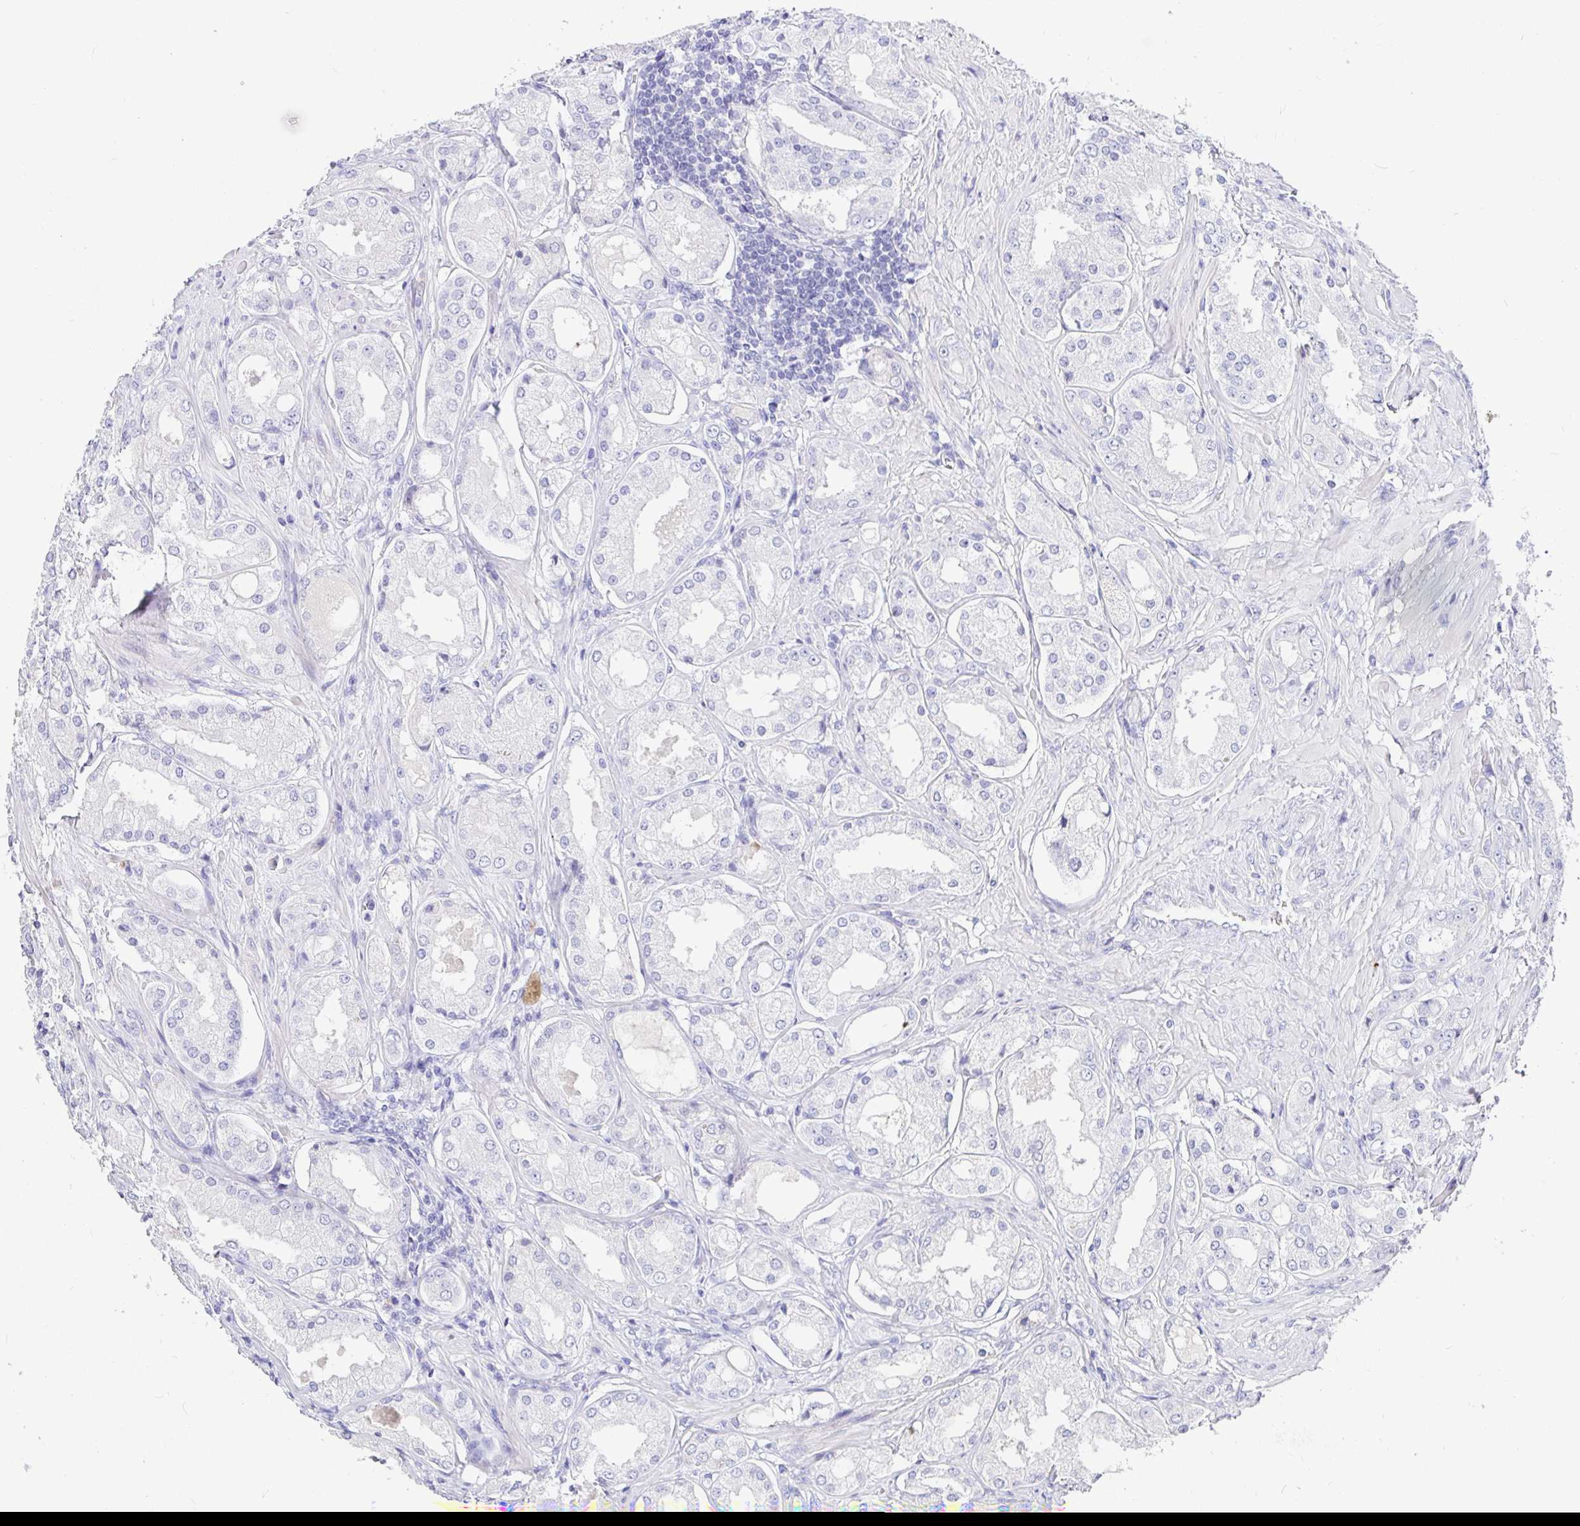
{"staining": {"intensity": "negative", "quantity": "none", "location": "none"}, "tissue": "prostate cancer", "cell_type": "Tumor cells", "image_type": "cancer", "snomed": [{"axis": "morphology", "description": "Adenocarcinoma, Low grade"}, {"axis": "topography", "description": "Prostate"}], "caption": "Immunohistochemistry micrograph of neoplastic tissue: prostate cancer stained with DAB (3,3'-diaminobenzidine) exhibits no significant protein staining in tumor cells.", "gene": "TPTE", "patient": {"sex": "male", "age": 68}}